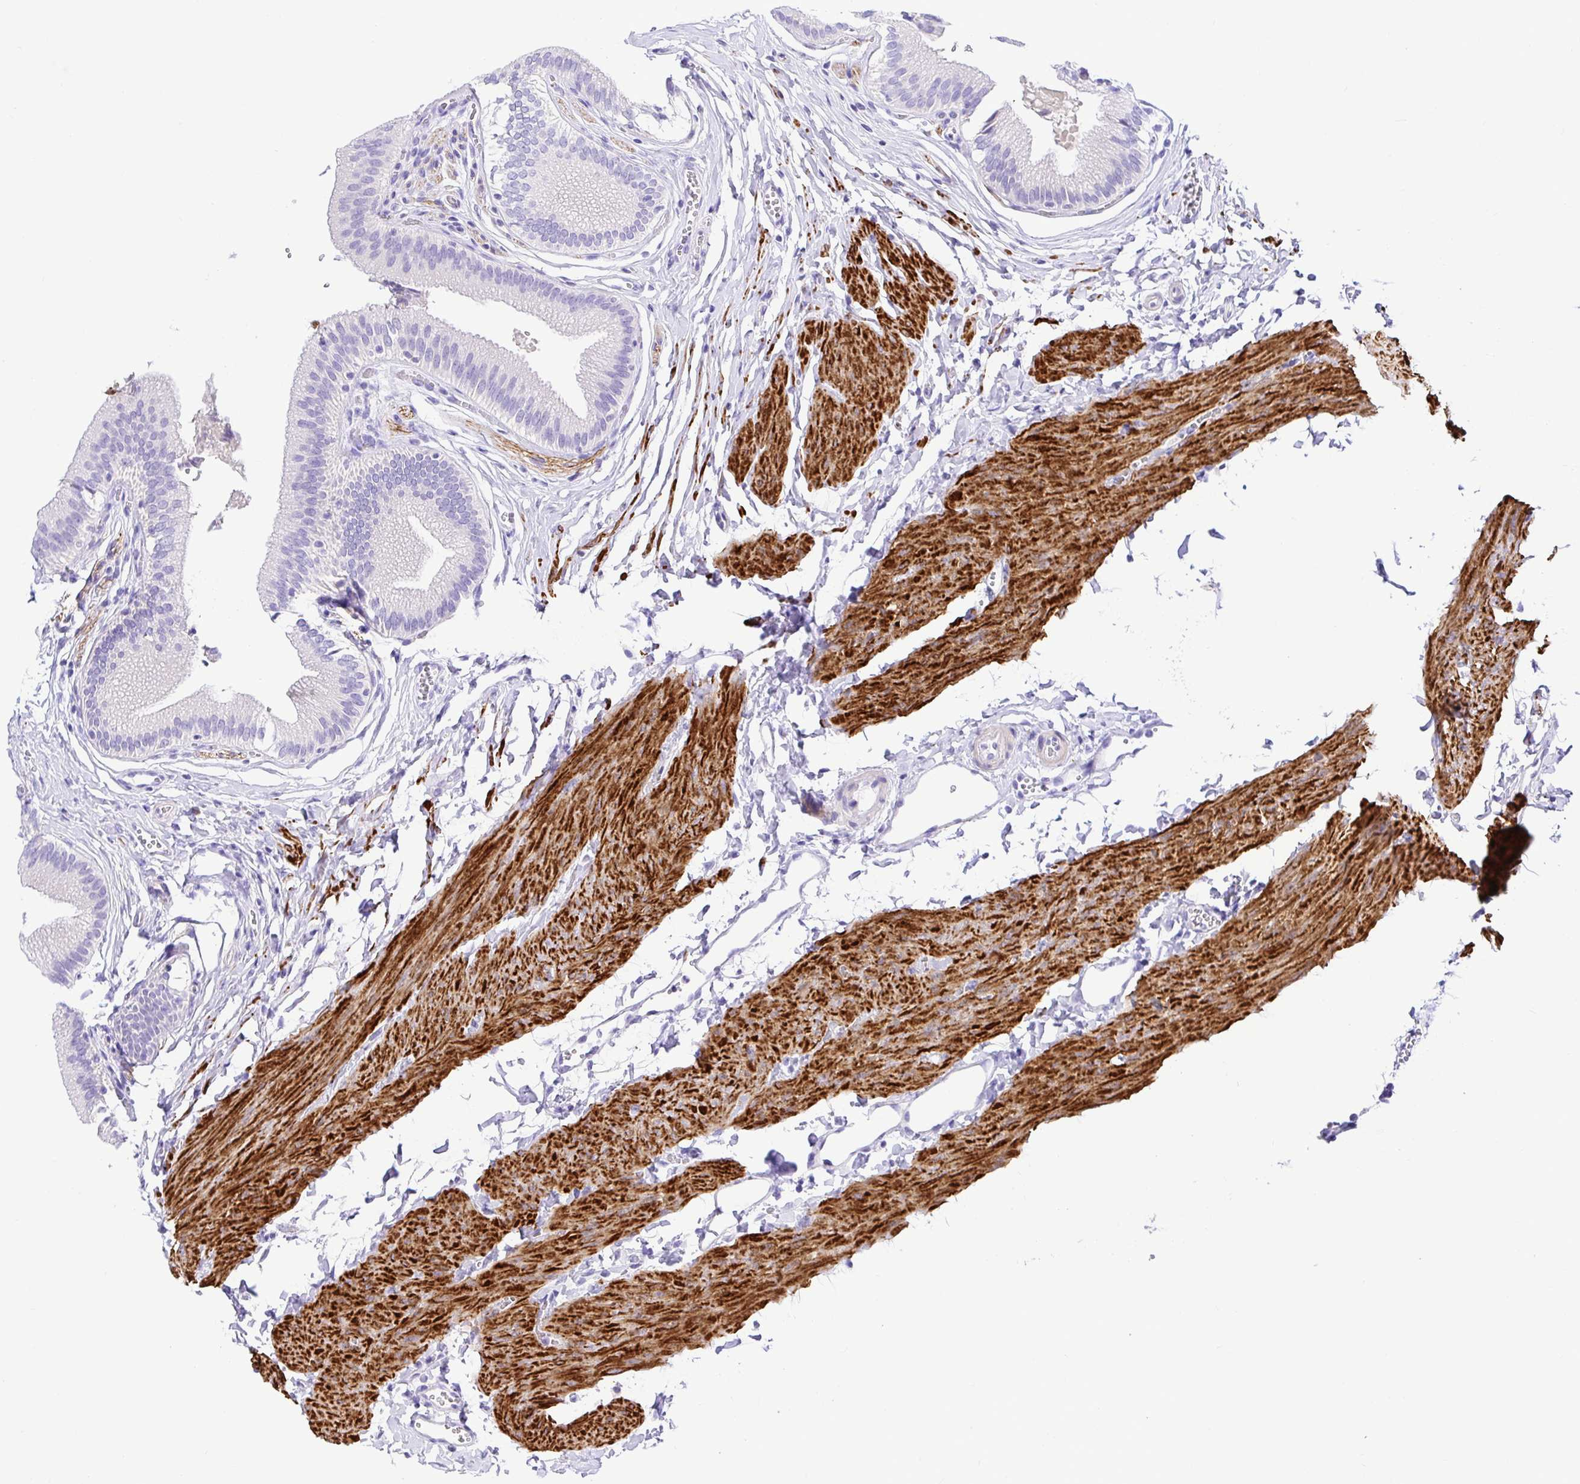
{"staining": {"intensity": "negative", "quantity": "none", "location": "none"}, "tissue": "gallbladder", "cell_type": "Glandular cells", "image_type": "normal", "snomed": [{"axis": "morphology", "description": "Normal tissue, NOS"}, {"axis": "topography", "description": "Gallbladder"}, {"axis": "topography", "description": "Peripheral nerve tissue"}], "caption": "High power microscopy histopathology image of an immunohistochemistry photomicrograph of benign gallbladder, revealing no significant positivity in glandular cells. Brightfield microscopy of immunohistochemistry (IHC) stained with DAB (brown) and hematoxylin (blue), captured at high magnification.", "gene": "BACE2", "patient": {"sex": "male", "age": 17}}